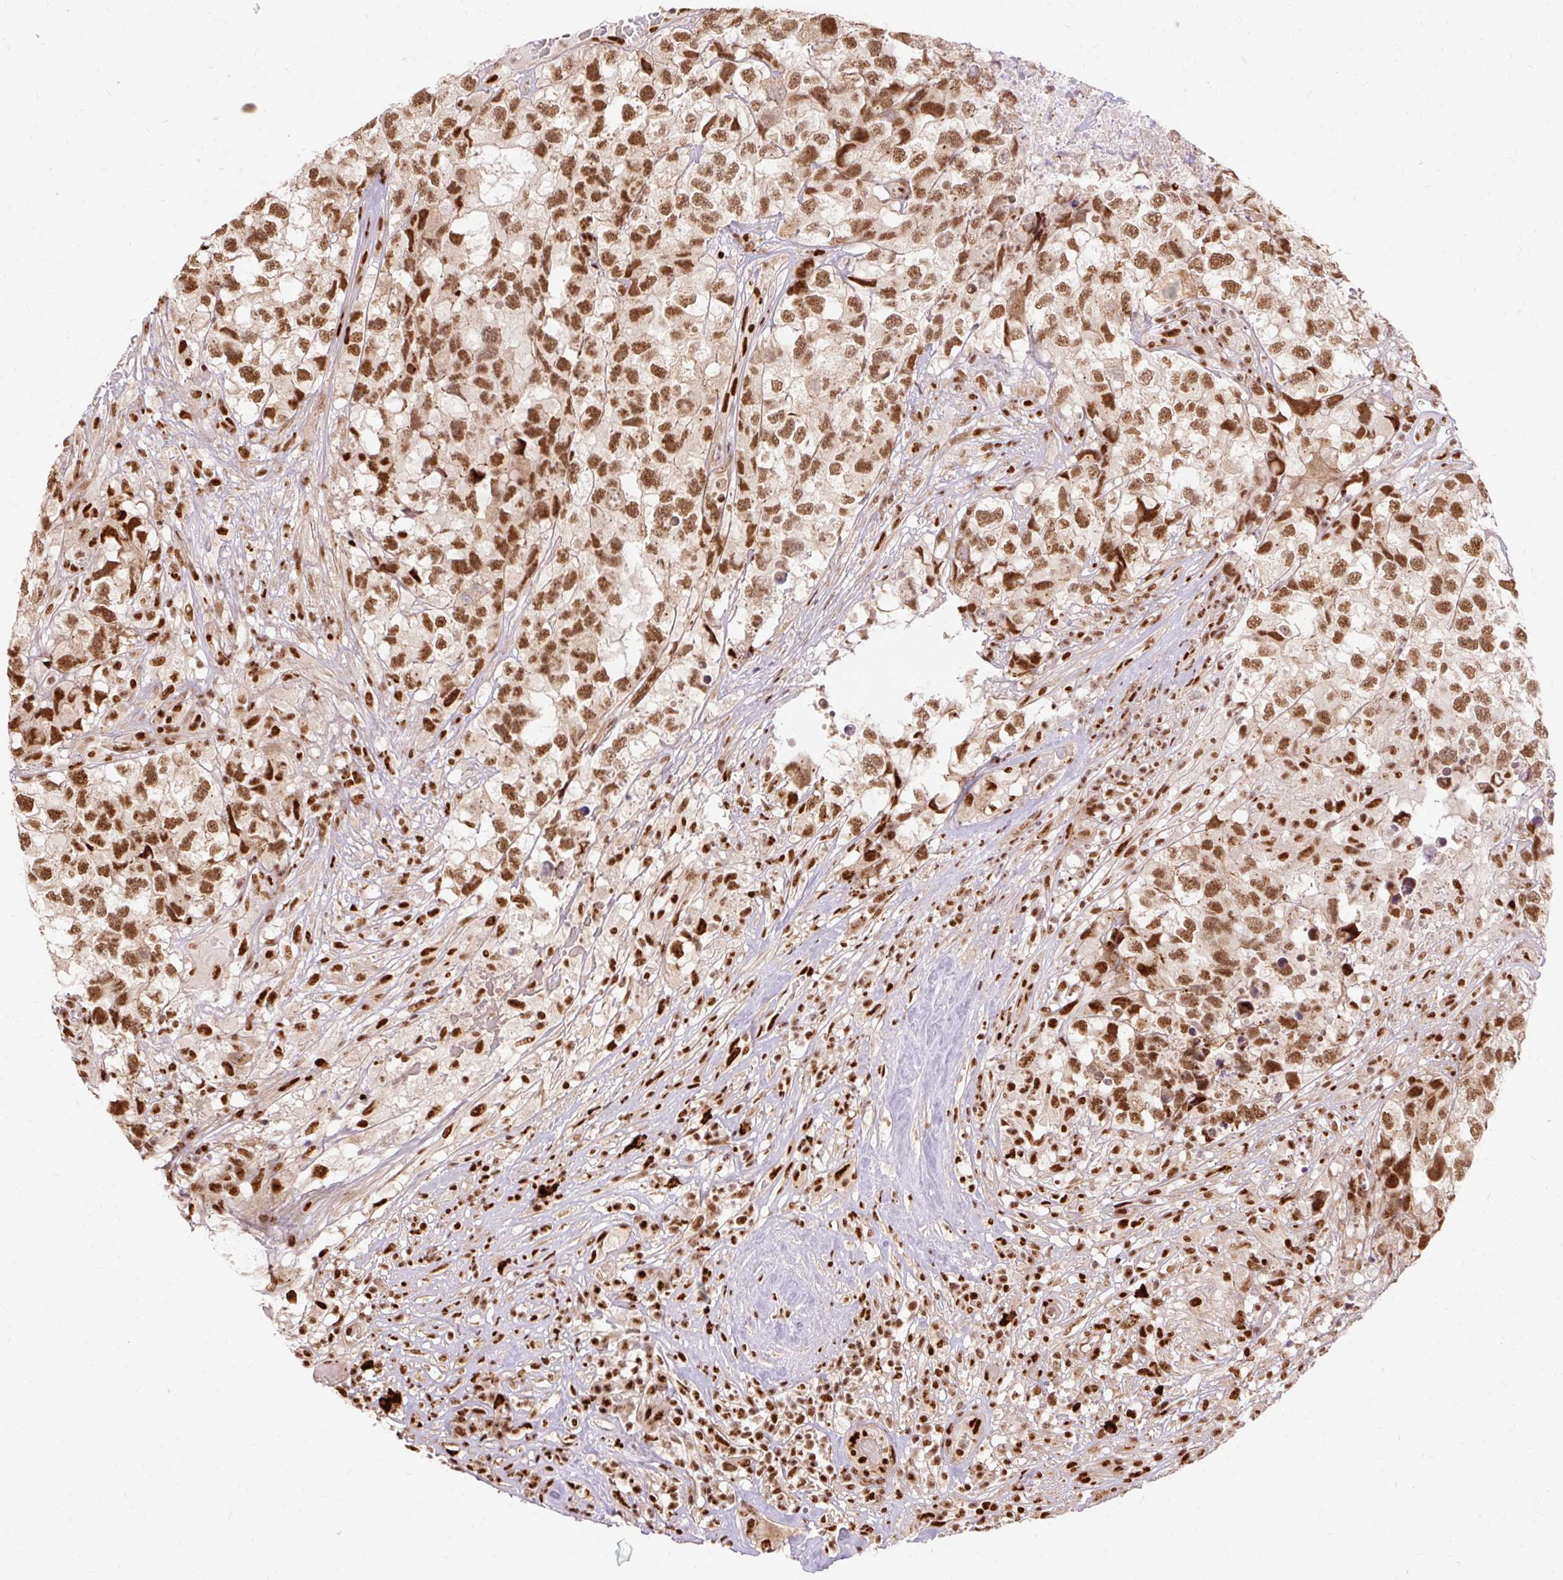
{"staining": {"intensity": "strong", "quantity": ">75%", "location": "nuclear"}, "tissue": "testis cancer", "cell_type": "Tumor cells", "image_type": "cancer", "snomed": [{"axis": "morphology", "description": "Carcinoma, Embryonal, NOS"}, {"axis": "topography", "description": "Testis"}], "caption": "A histopathology image of human embryonal carcinoma (testis) stained for a protein shows strong nuclear brown staining in tumor cells.", "gene": "MECOM", "patient": {"sex": "male", "age": 83}}